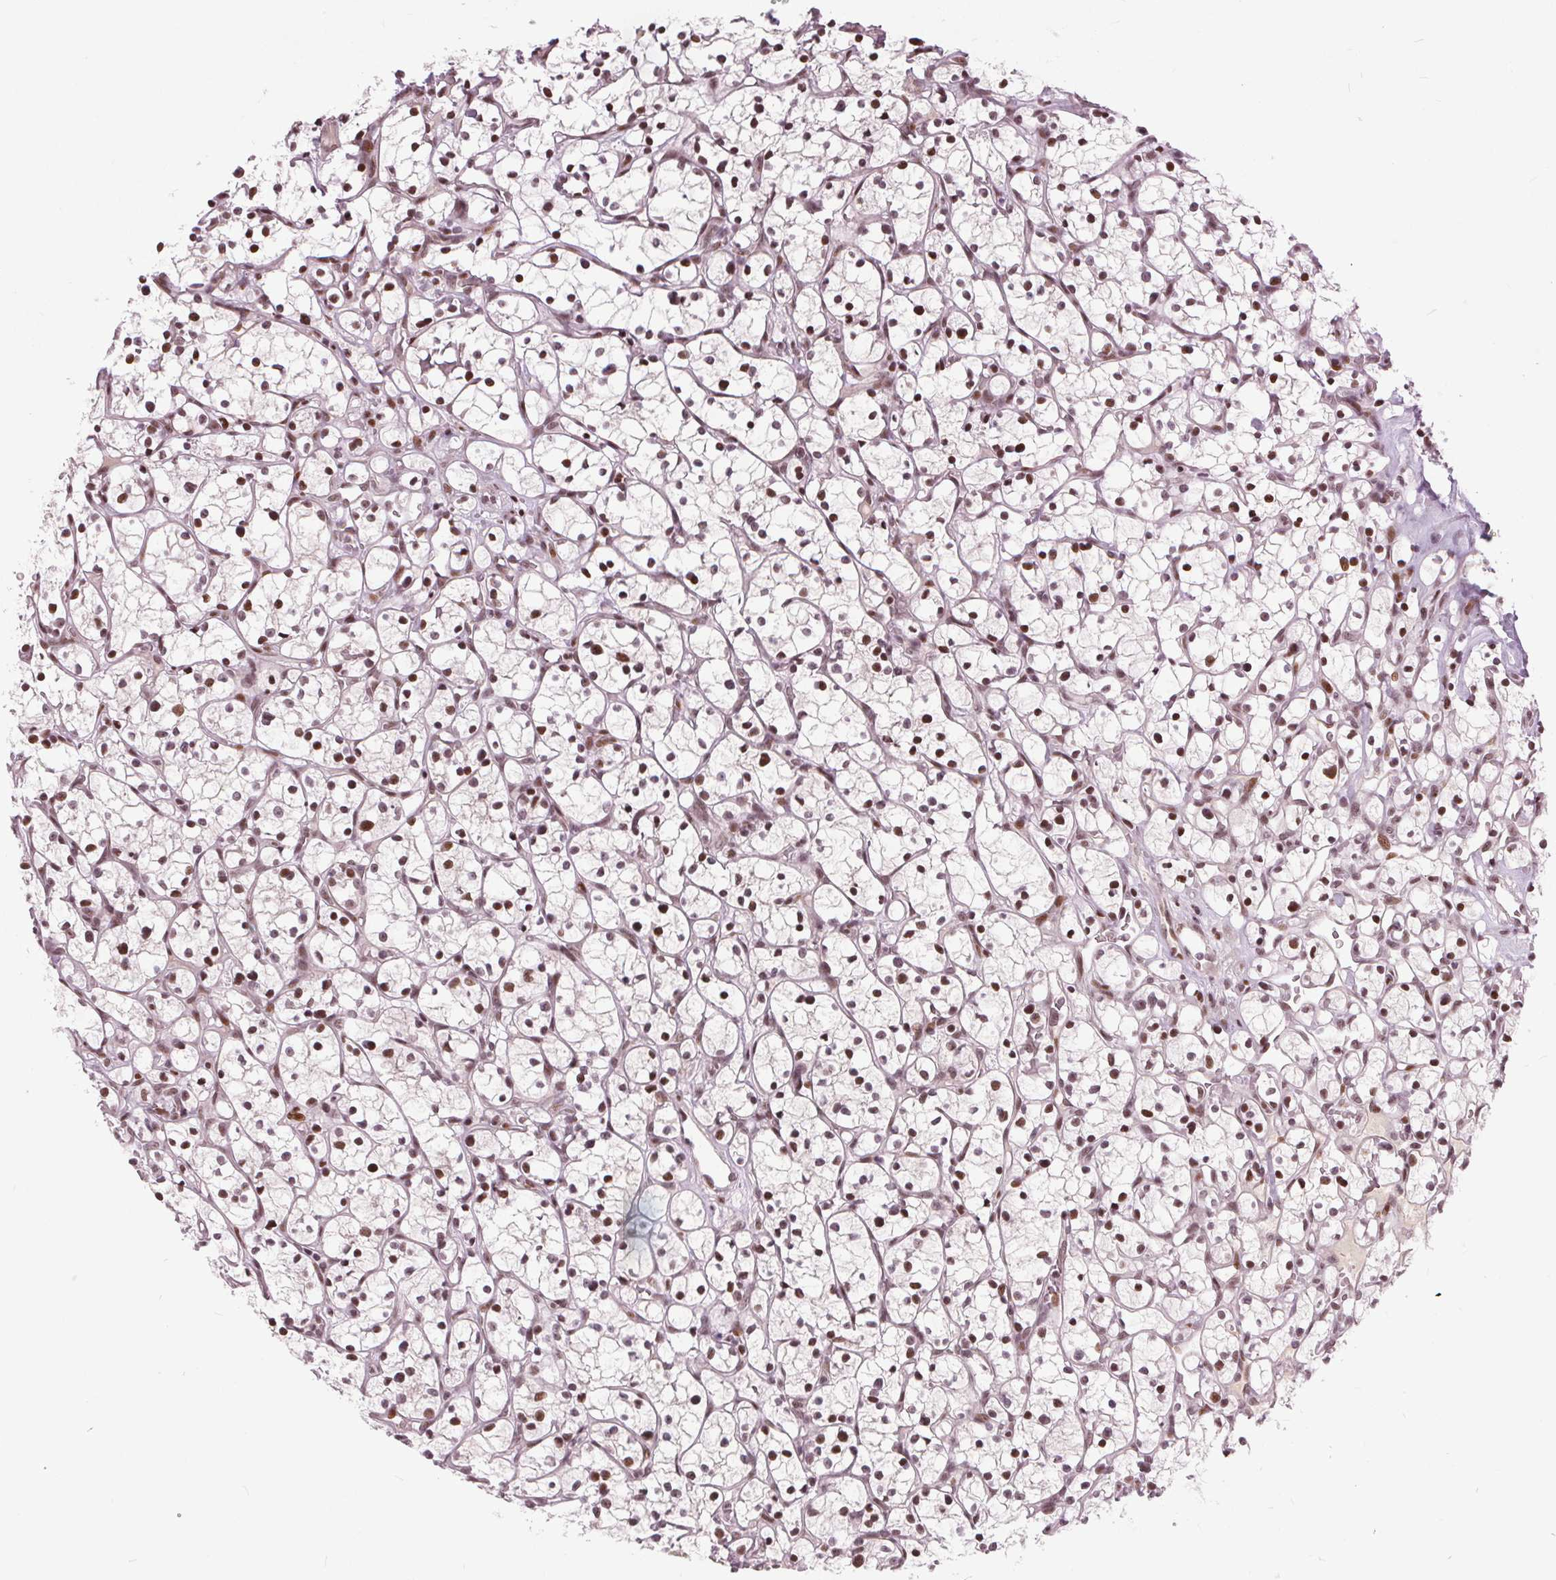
{"staining": {"intensity": "strong", "quantity": ">75%", "location": "nuclear"}, "tissue": "renal cancer", "cell_type": "Tumor cells", "image_type": "cancer", "snomed": [{"axis": "morphology", "description": "Adenocarcinoma, NOS"}, {"axis": "topography", "description": "Kidney"}], "caption": "Immunohistochemistry image of neoplastic tissue: renal adenocarcinoma stained using immunohistochemistry (IHC) reveals high levels of strong protein expression localized specifically in the nuclear of tumor cells, appearing as a nuclear brown color.", "gene": "TTC34", "patient": {"sex": "female", "age": 64}}